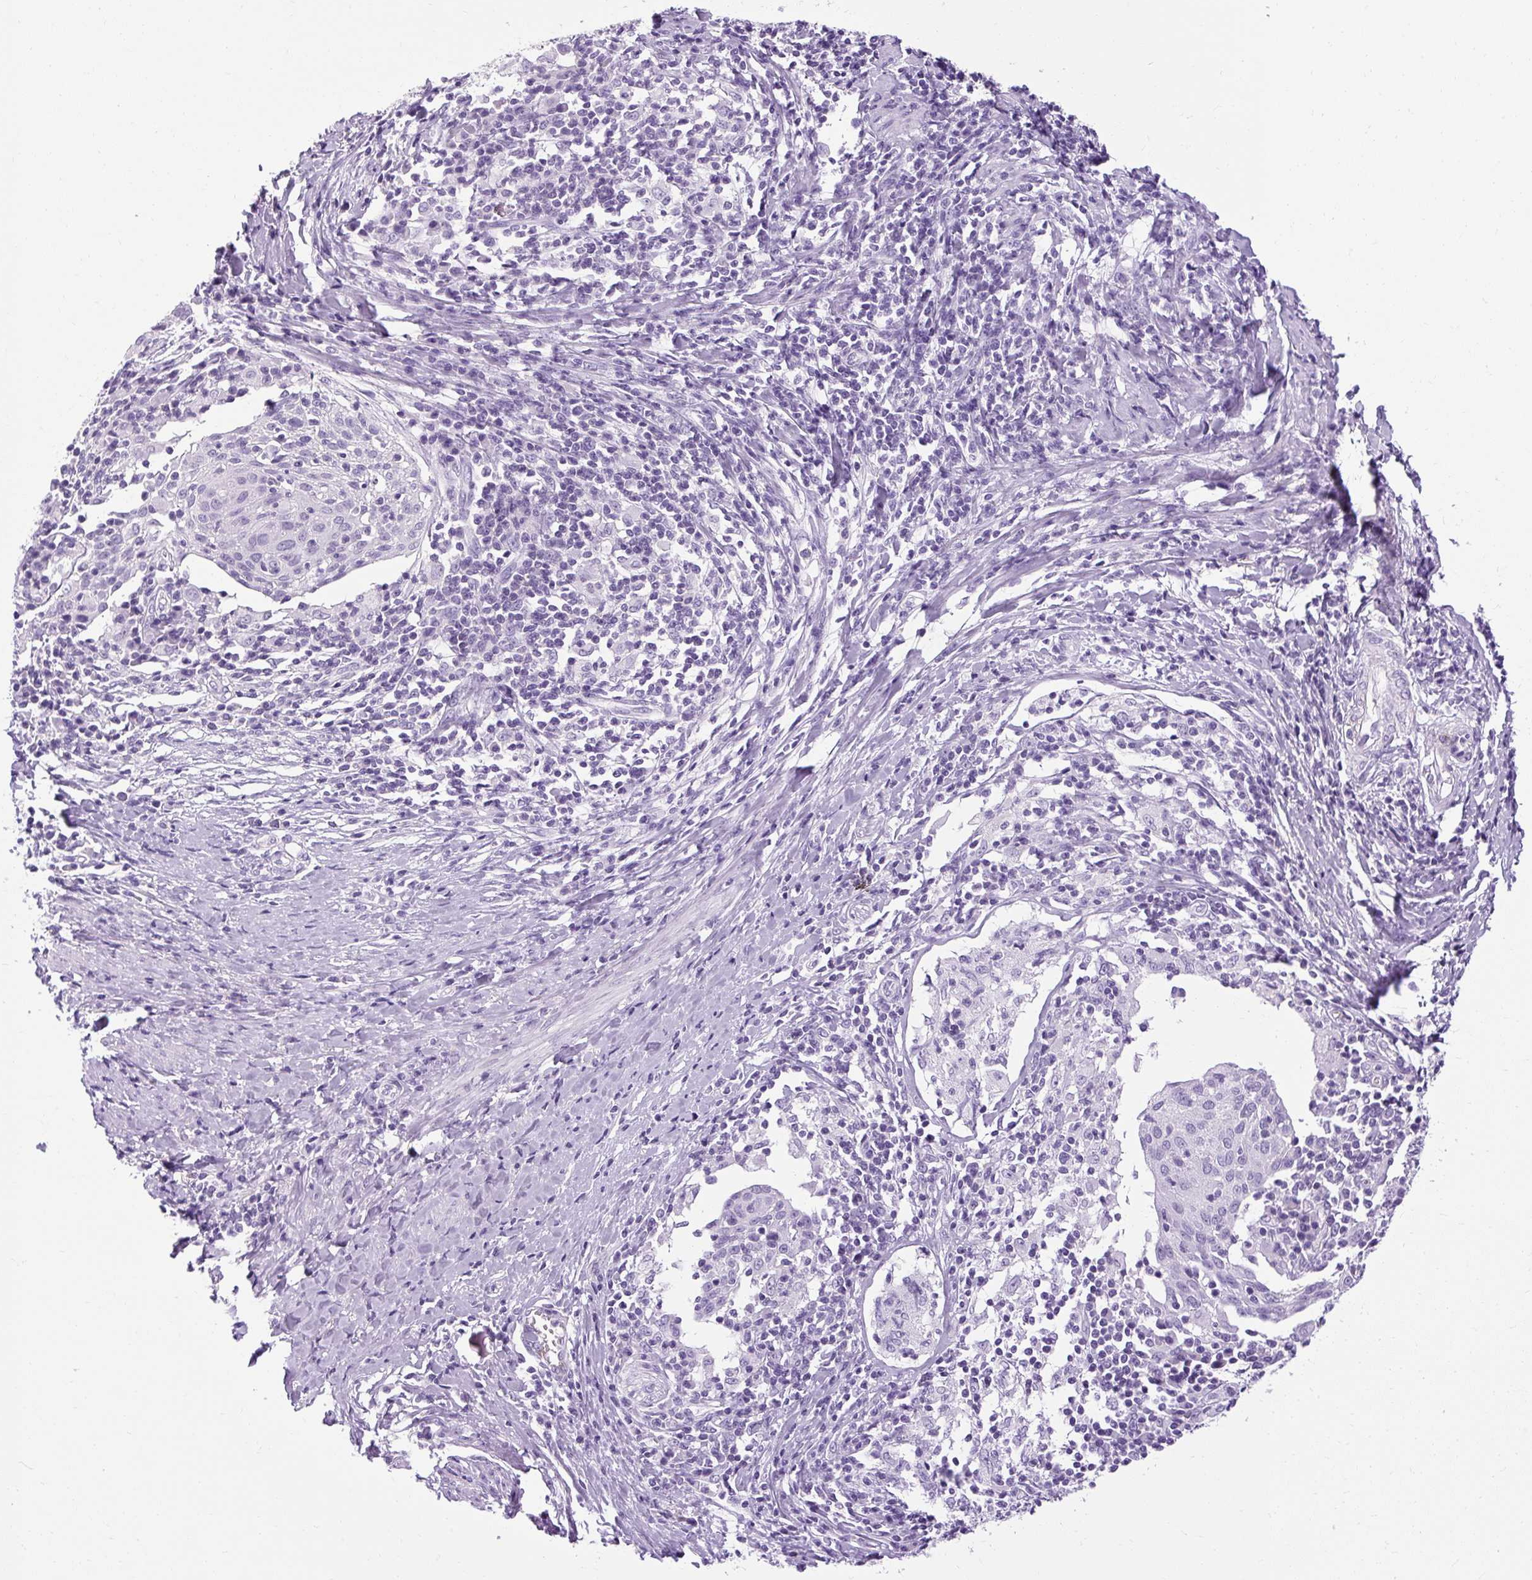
{"staining": {"intensity": "negative", "quantity": "none", "location": "none"}, "tissue": "cervical cancer", "cell_type": "Tumor cells", "image_type": "cancer", "snomed": [{"axis": "morphology", "description": "Squamous cell carcinoma, NOS"}, {"axis": "topography", "description": "Cervix"}], "caption": "The immunohistochemistry micrograph has no significant expression in tumor cells of cervical cancer (squamous cell carcinoma) tissue.", "gene": "B3GNT4", "patient": {"sex": "female", "age": 52}}